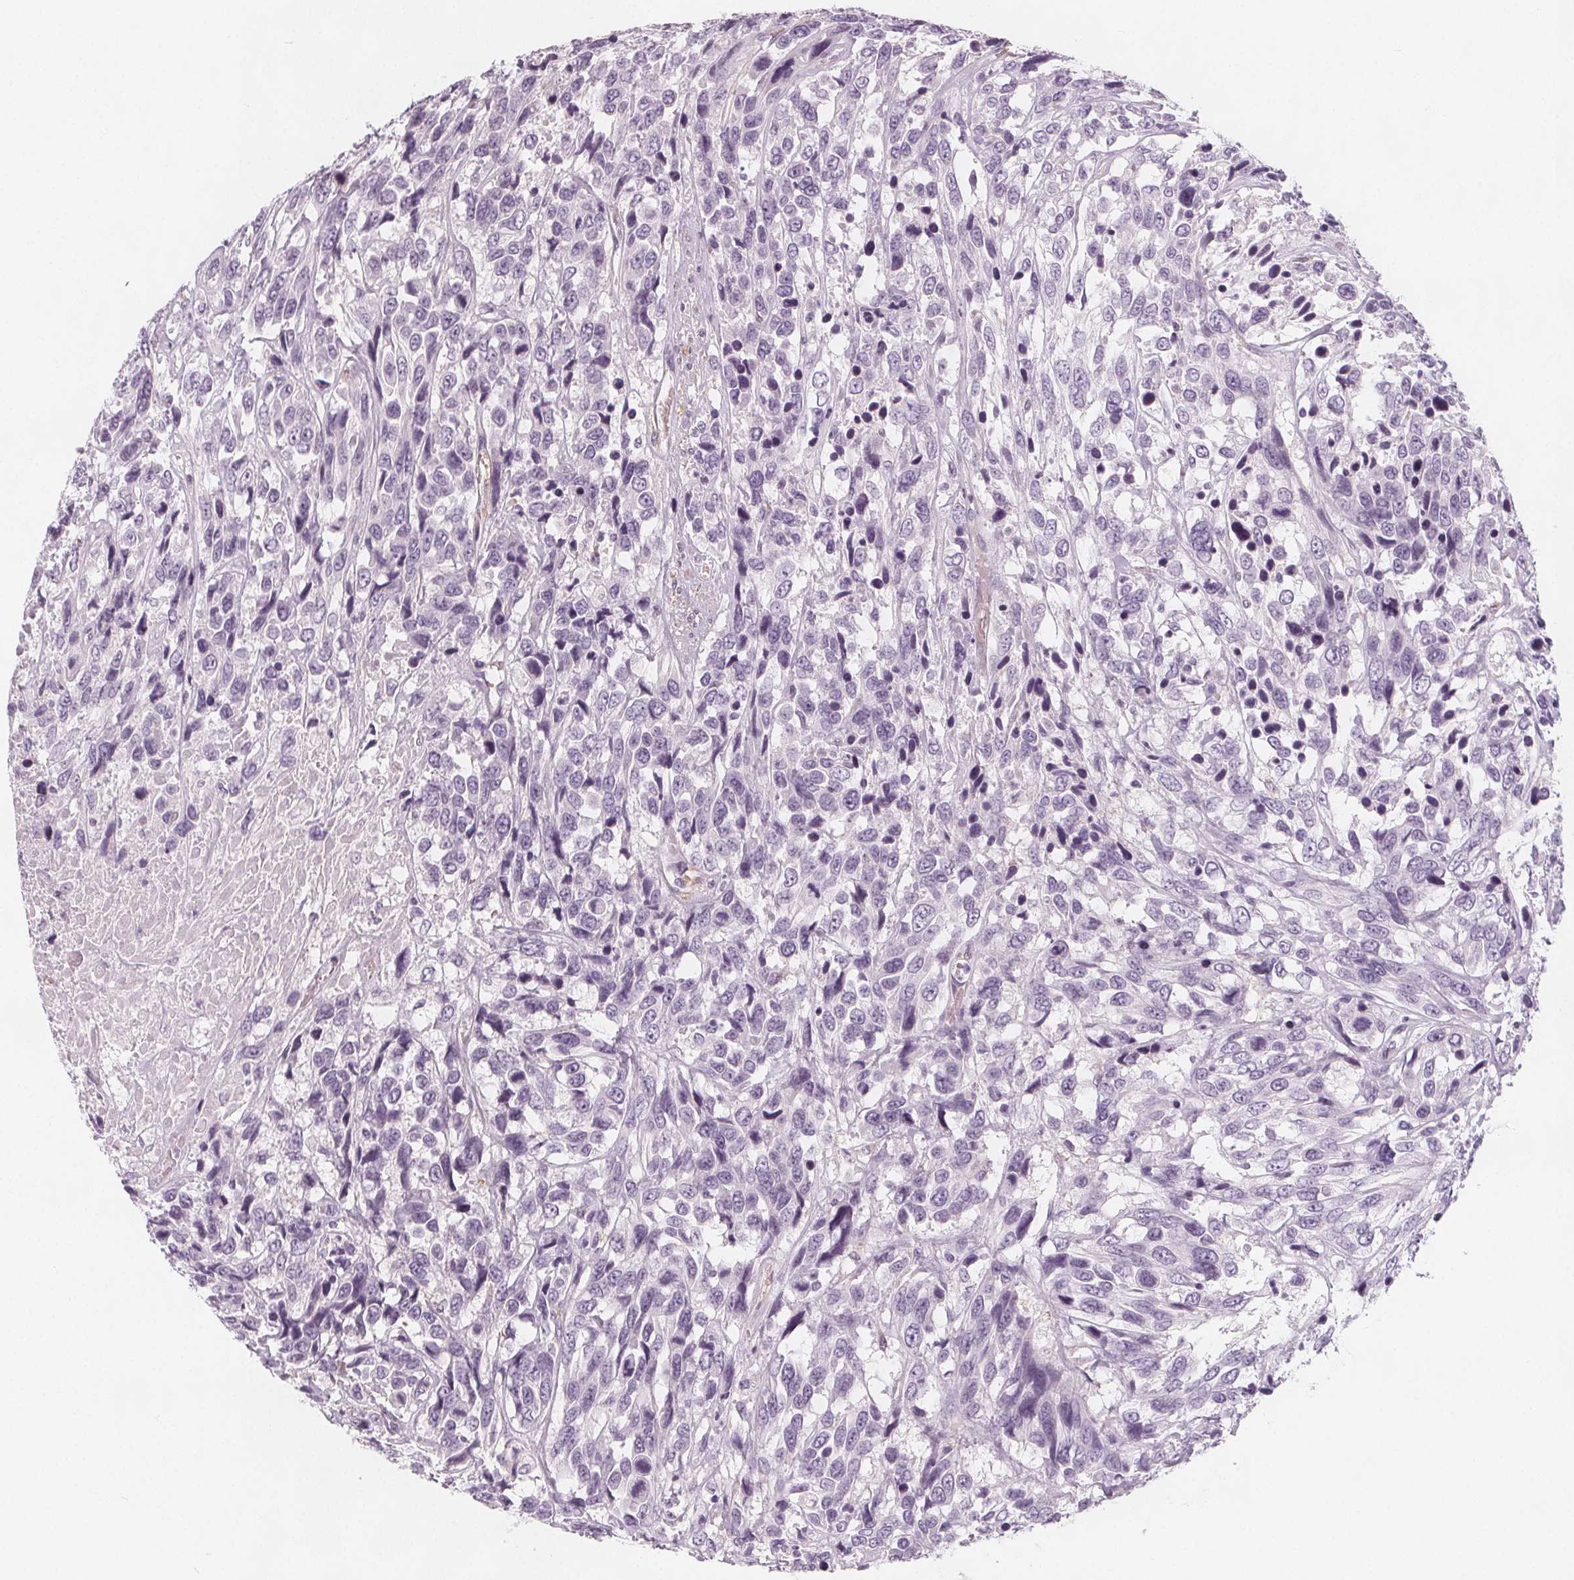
{"staining": {"intensity": "negative", "quantity": "none", "location": "none"}, "tissue": "urothelial cancer", "cell_type": "Tumor cells", "image_type": "cancer", "snomed": [{"axis": "morphology", "description": "Urothelial carcinoma, High grade"}, {"axis": "topography", "description": "Urinary bladder"}], "caption": "This is a image of immunohistochemistry (IHC) staining of urothelial cancer, which shows no staining in tumor cells.", "gene": "MAP1A", "patient": {"sex": "female", "age": 70}}